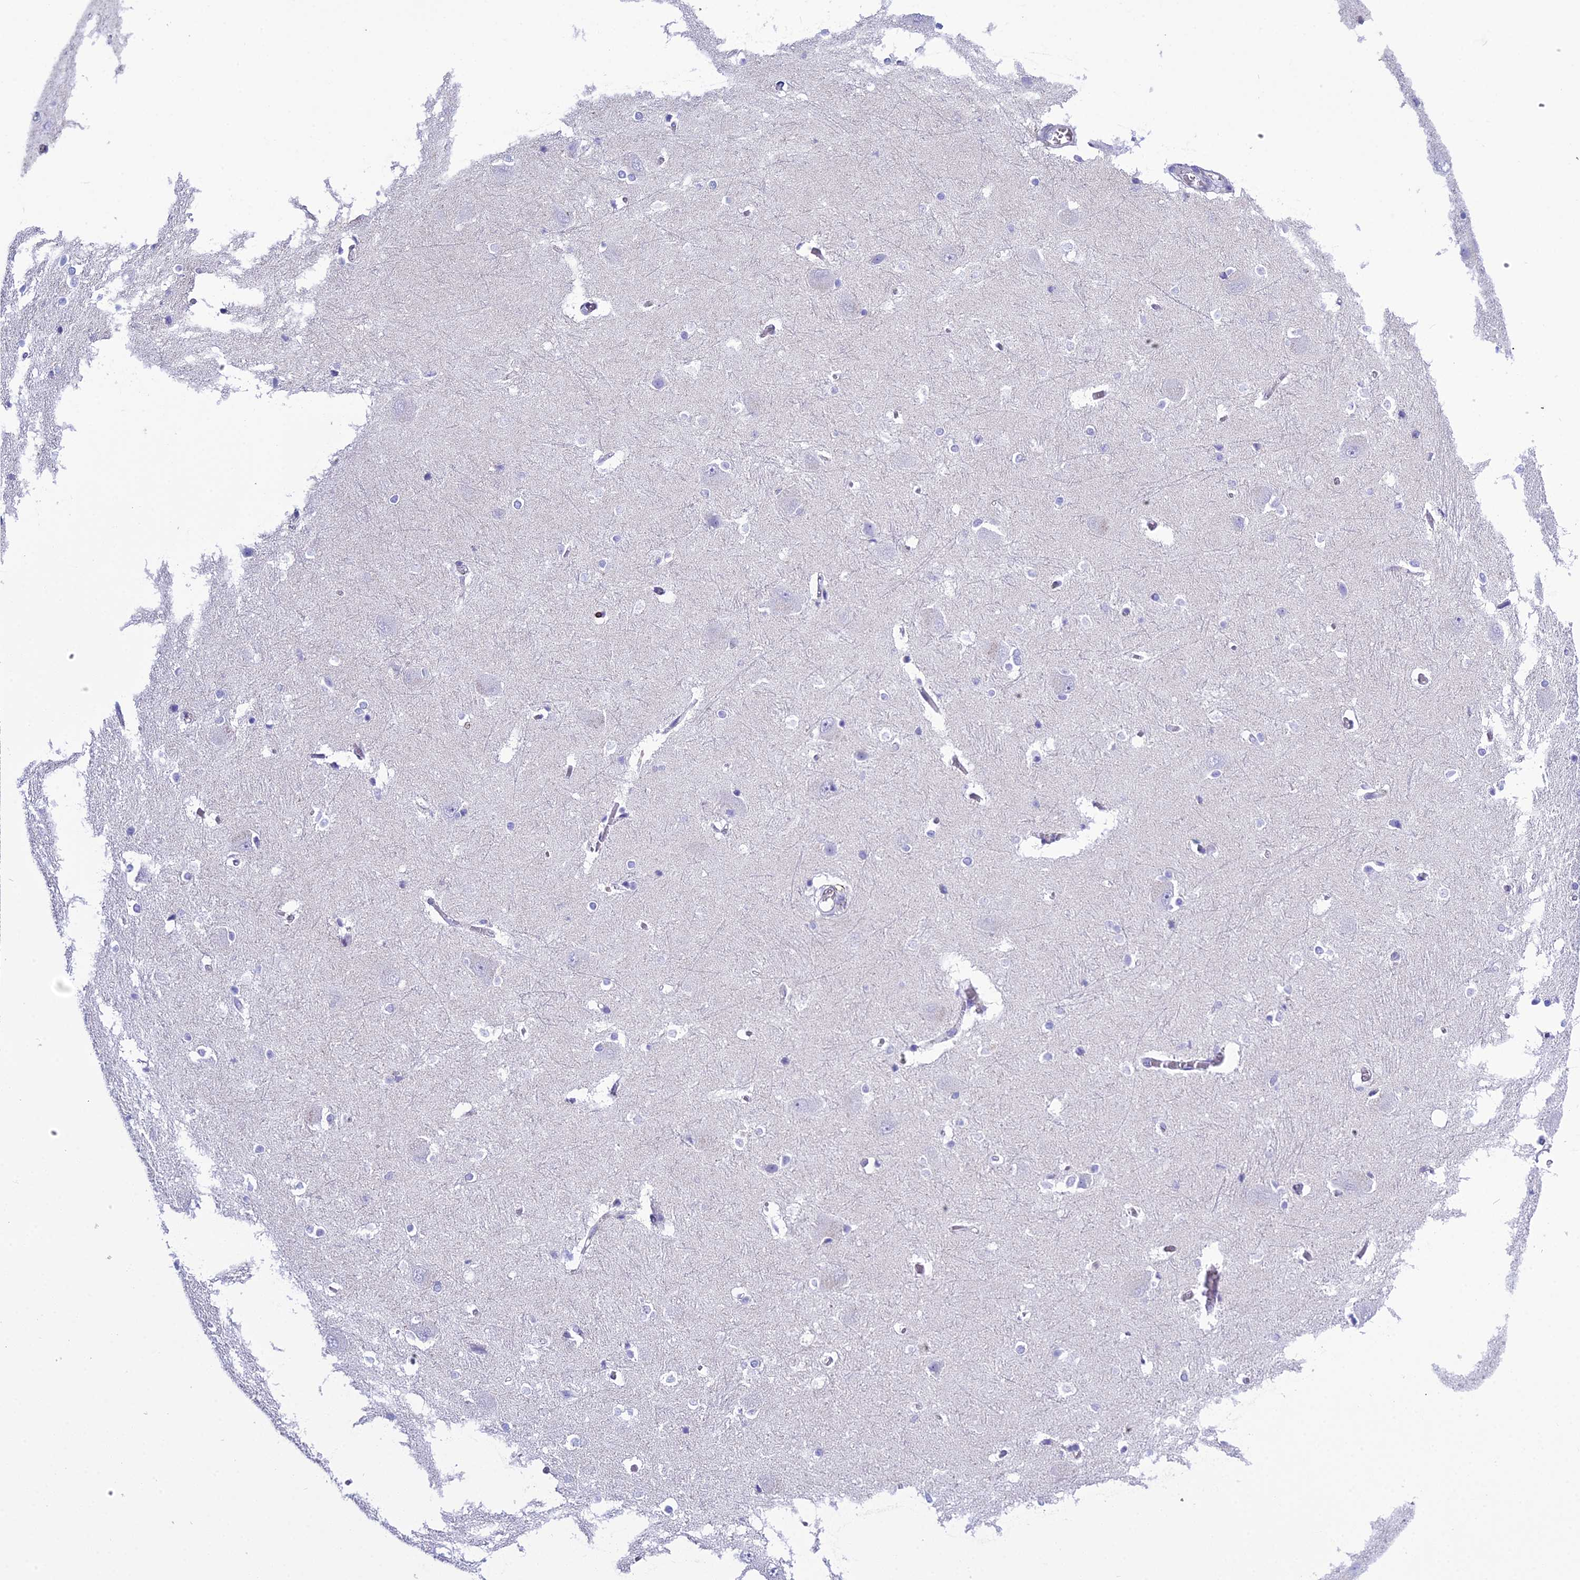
{"staining": {"intensity": "negative", "quantity": "none", "location": "none"}, "tissue": "caudate", "cell_type": "Glial cells", "image_type": "normal", "snomed": [{"axis": "morphology", "description": "Normal tissue, NOS"}, {"axis": "topography", "description": "Lateral ventricle wall"}], "caption": "A high-resolution photomicrograph shows immunohistochemistry staining of unremarkable caudate, which exhibits no significant staining in glial cells. (DAB immunohistochemistry (IHC) visualized using brightfield microscopy, high magnification).", "gene": "OR1Q1", "patient": {"sex": "male", "age": 37}}